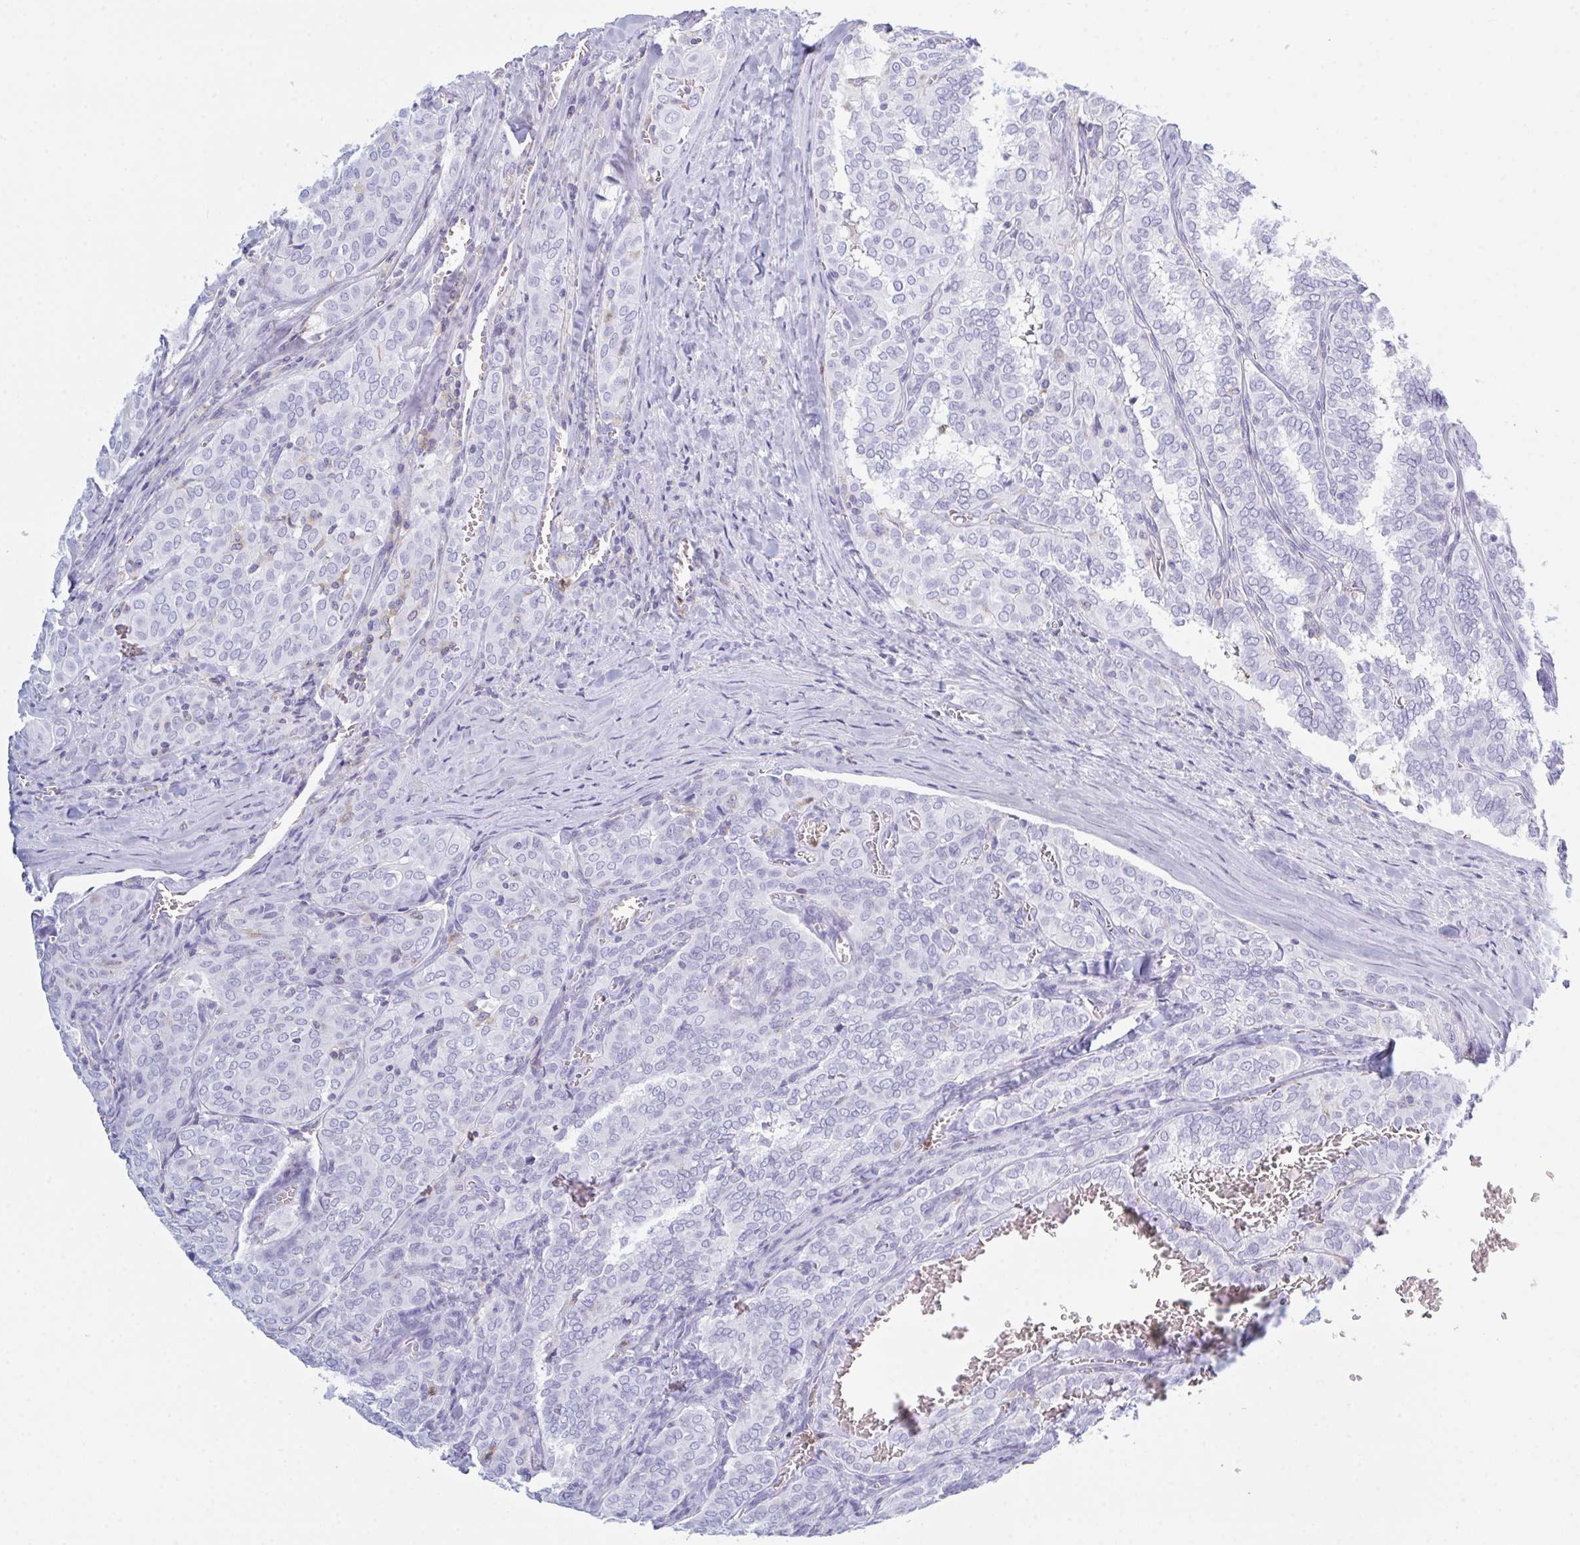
{"staining": {"intensity": "negative", "quantity": "none", "location": "none"}, "tissue": "thyroid cancer", "cell_type": "Tumor cells", "image_type": "cancer", "snomed": [{"axis": "morphology", "description": "Papillary adenocarcinoma, NOS"}, {"axis": "topography", "description": "Thyroid gland"}], "caption": "IHC of thyroid cancer demonstrates no positivity in tumor cells.", "gene": "MYO1F", "patient": {"sex": "female", "age": 30}}